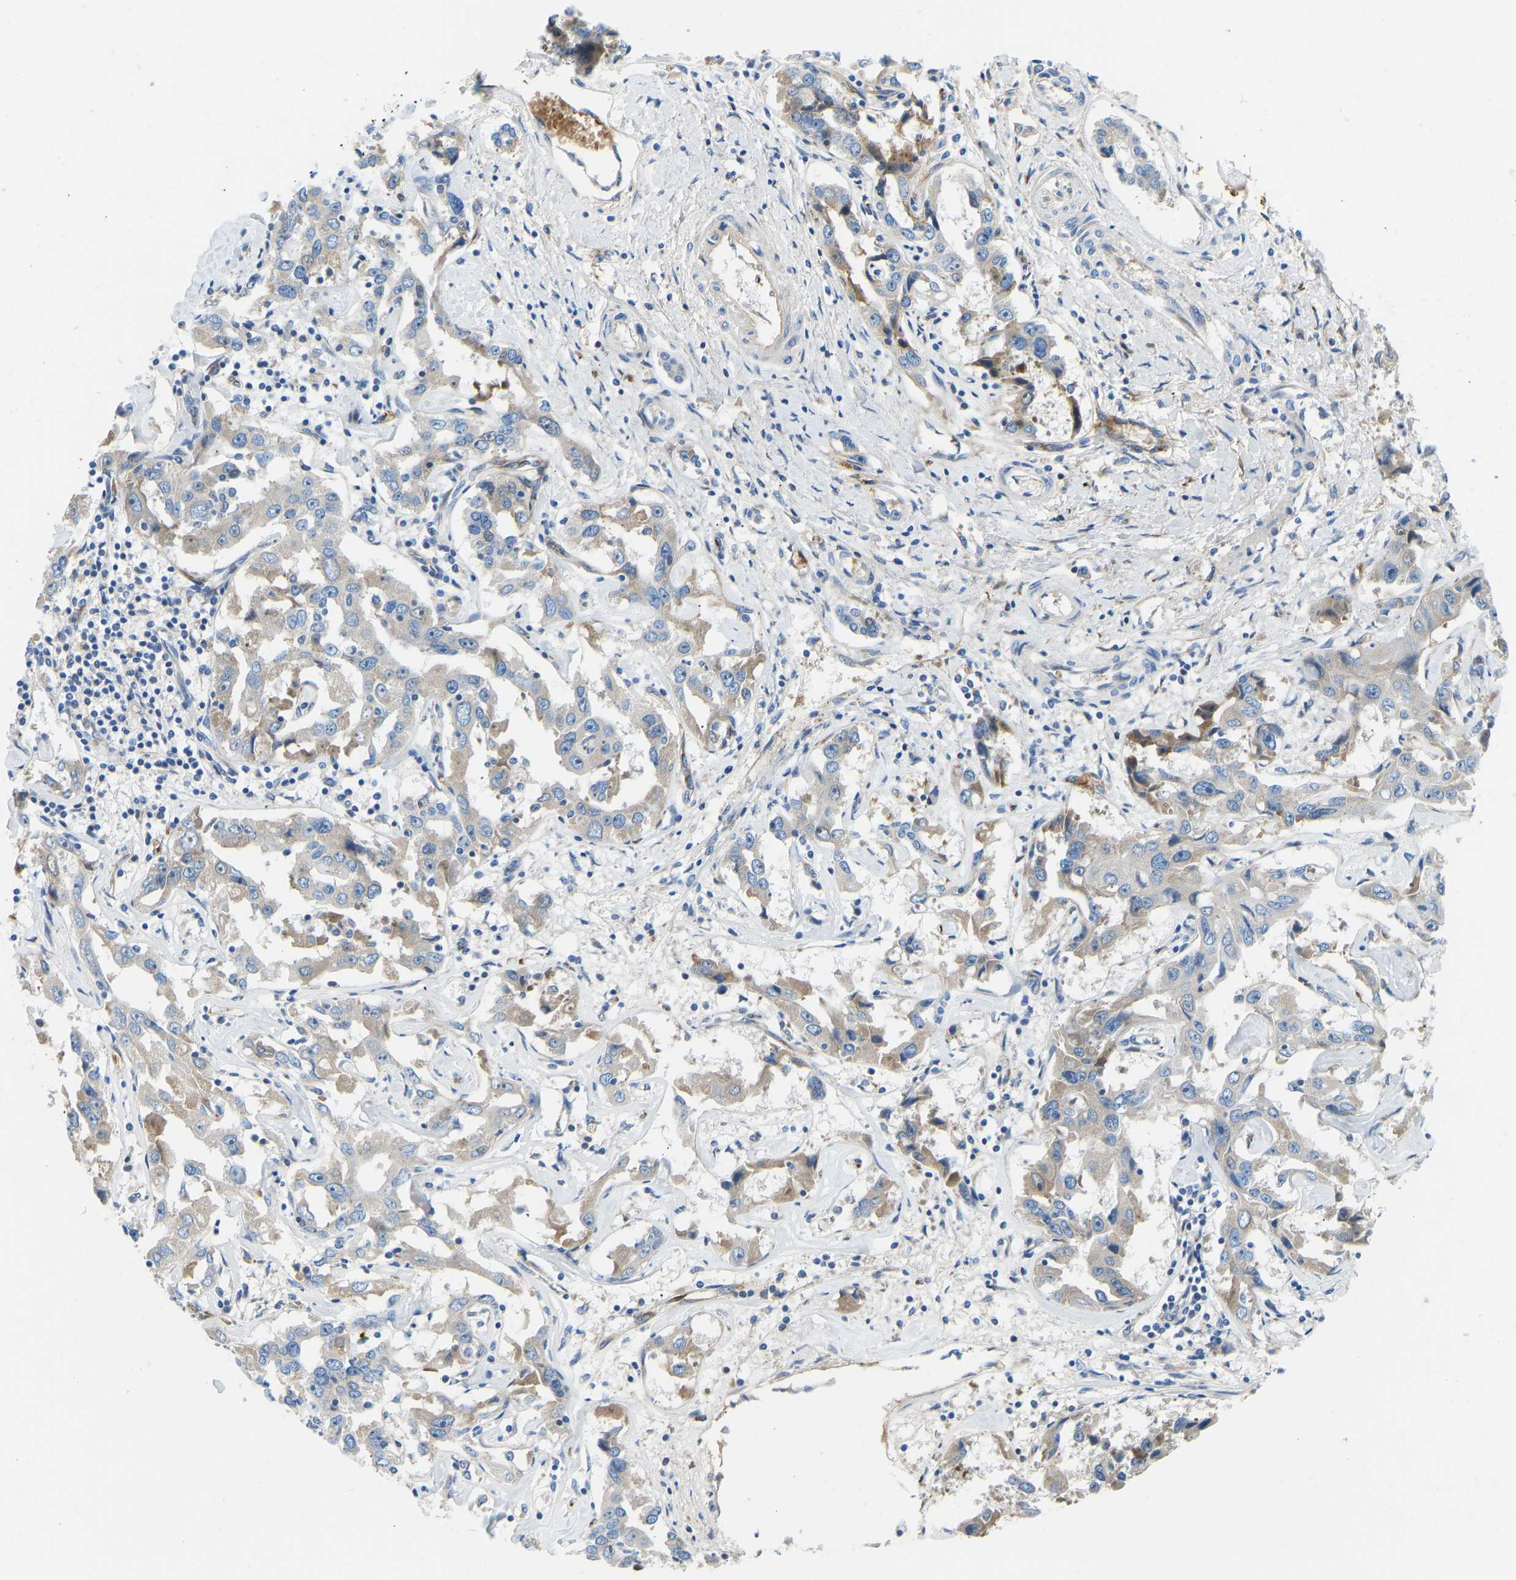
{"staining": {"intensity": "weak", "quantity": "<25%", "location": "cytoplasmic/membranous"}, "tissue": "liver cancer", "cell_type": "Tumor cells", "image_type": "cancer", "snomed": [{"axis": "morphology", "description": "Cholangiocarcinoma"}, {"axis": "topography", "description": "Liver"}], "caption": "Immunohistochemical staining of human liver cholangiocarcinoma exhibits no significant staining in tumor cells.", "gene": "COL15A1", "patient": {"sex": "male", "age": 59}}